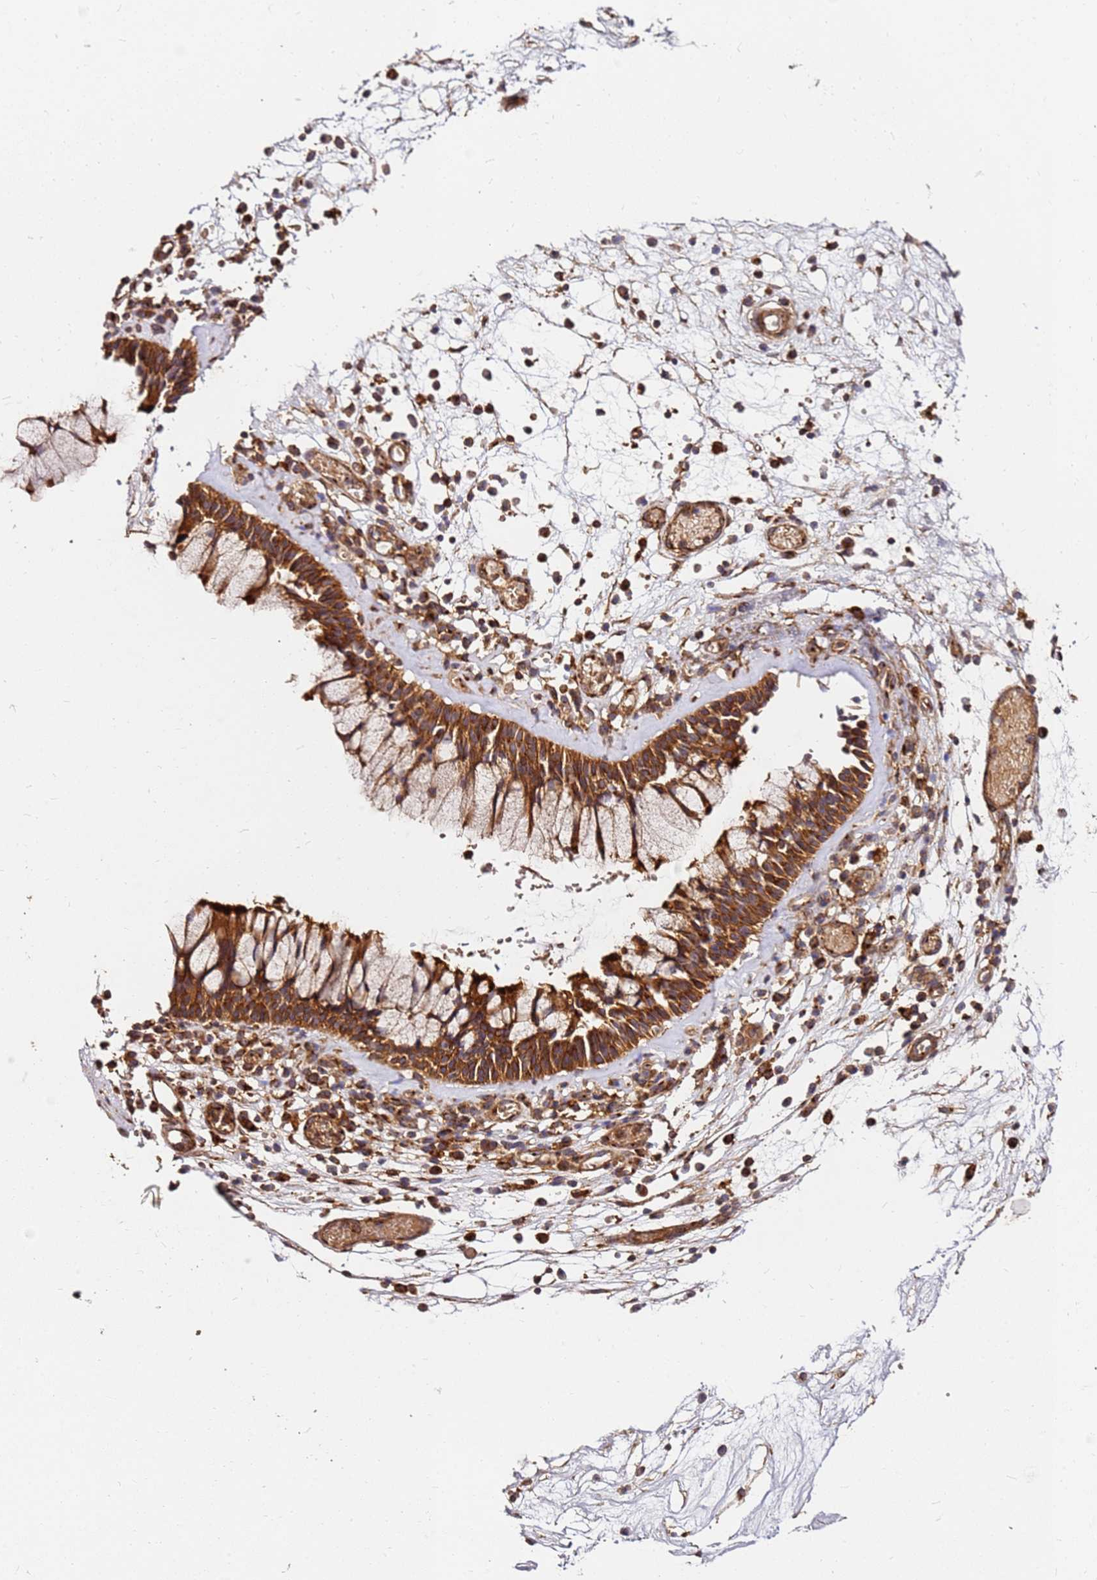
{"staining": {"intensity": "strong", "quantity": ">75%", "location": "cytoplasmic/membranous"}, "tissue": "nasopharynx", "cell_type": "Respiratory epithelial cells", "image_type": "normal", "snomed": [{"axis": "morphology", "description": "Normal tissue, NOS"}, {"axis": "morphology", "description": "Inflammation, NOS"}, {"axis": "topography", "description": "Nasopharynx"}], "caption": "Nasopharynx stained for a protein (brown) demonstrates strong cytoplasmic/membranous positive staining in about >75% of respiratory epithelial cells.", "gene": "DVL3", "patient": {"sex": "male", "age": 70}}